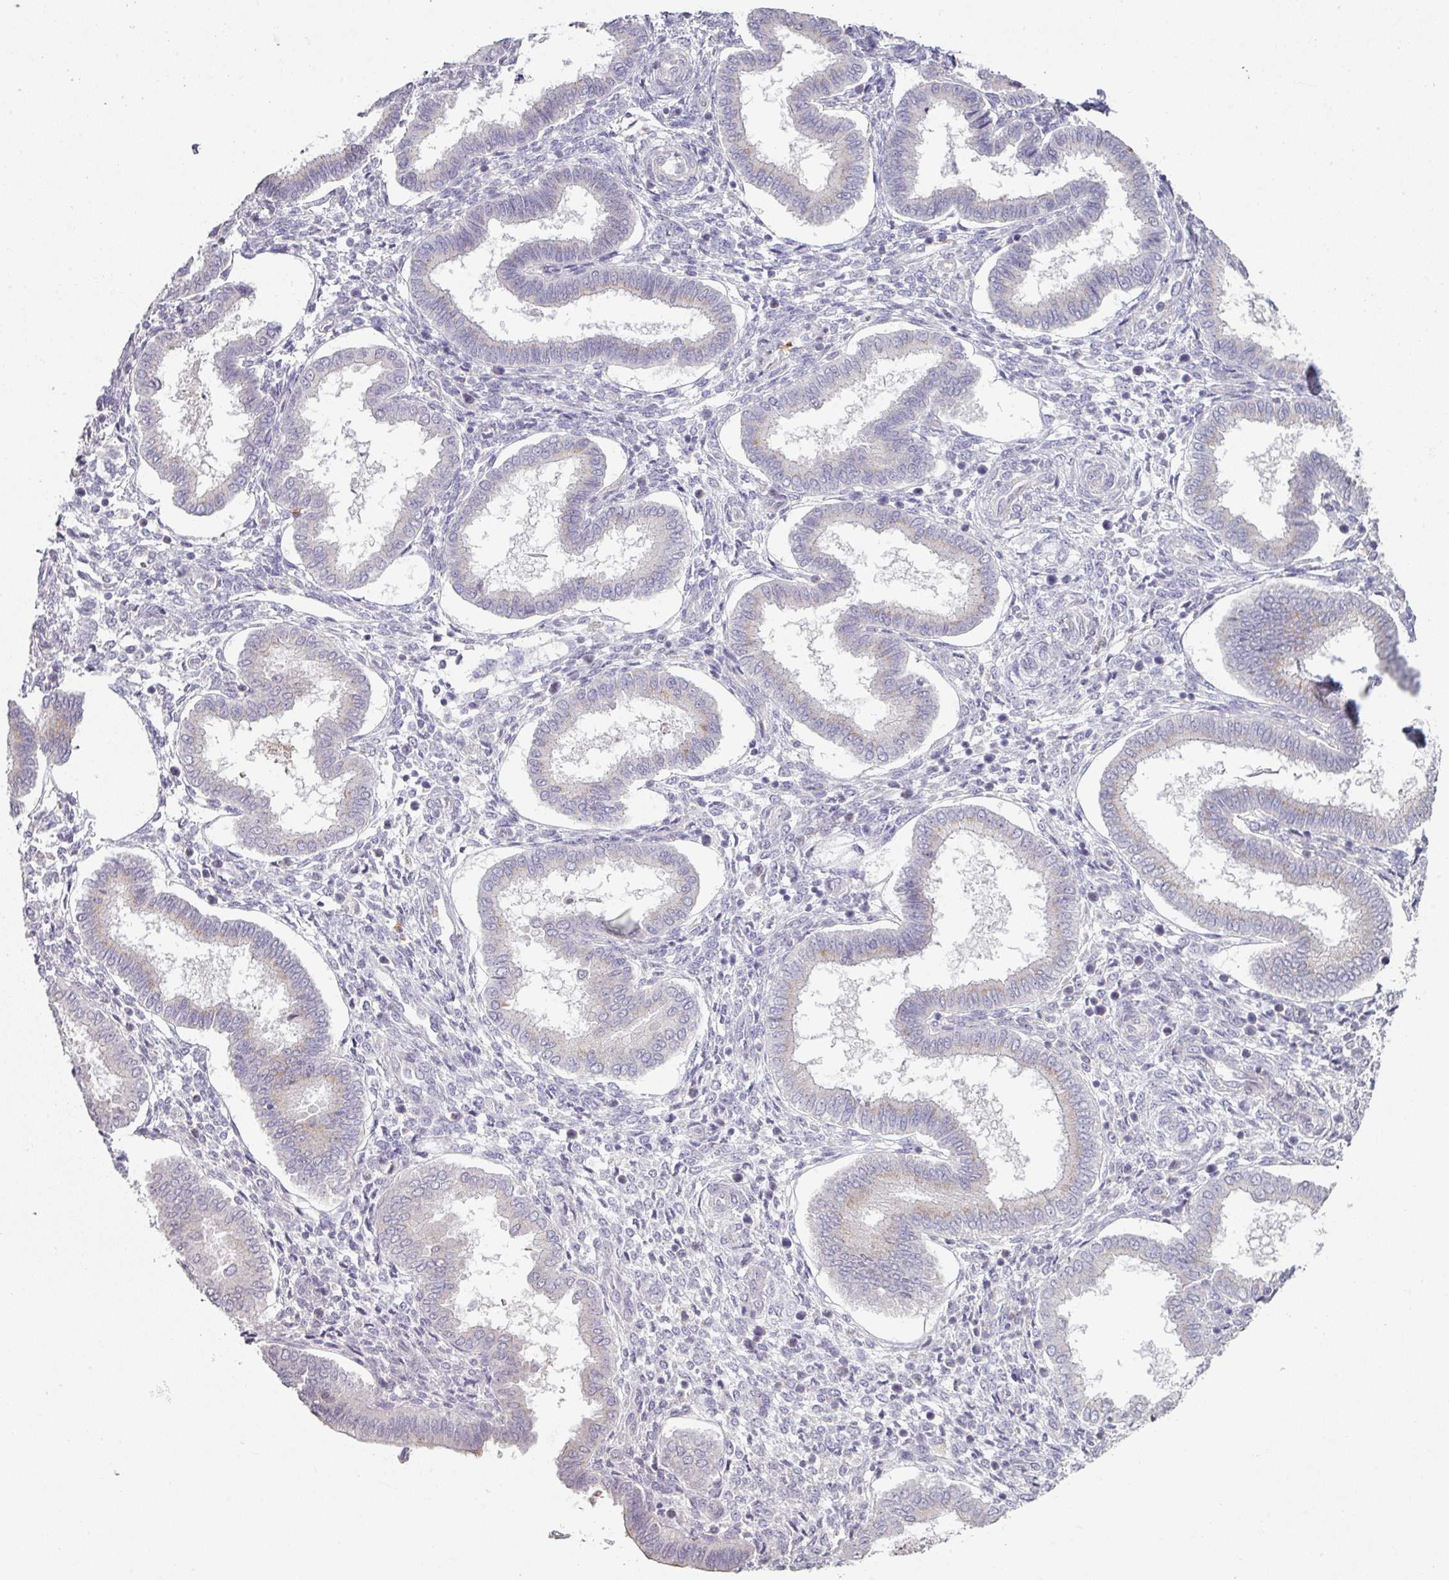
{"staining": {"intensity": "negative", "quantity": "none", "location": "none"}, "tissue": "endometrium", "cell_type": "Cells in endometrial stroma", "image_type": "normal", "snomed": [{"axis": "morphology", "description": "Normal tissue, NOS"}, {"axis": "topography", "description": "Endometrium"}], "caption": "Immunohistochemistry histopathology image of unremarkable endometrium: human endometrium stained with DAB (3,3'-diaminobenzidine) exhibits no significant protein expression in cells in endometrial stroma. Brightfield microscopy of immunohistochemistry (IHC) stained with DAB (3,3'-diaminobenzidine) (brown) and hematoxylin (blue), captured at high magnification.", "gene": "MAGEC3", "patient": {"sex": "female", "age": 24}}